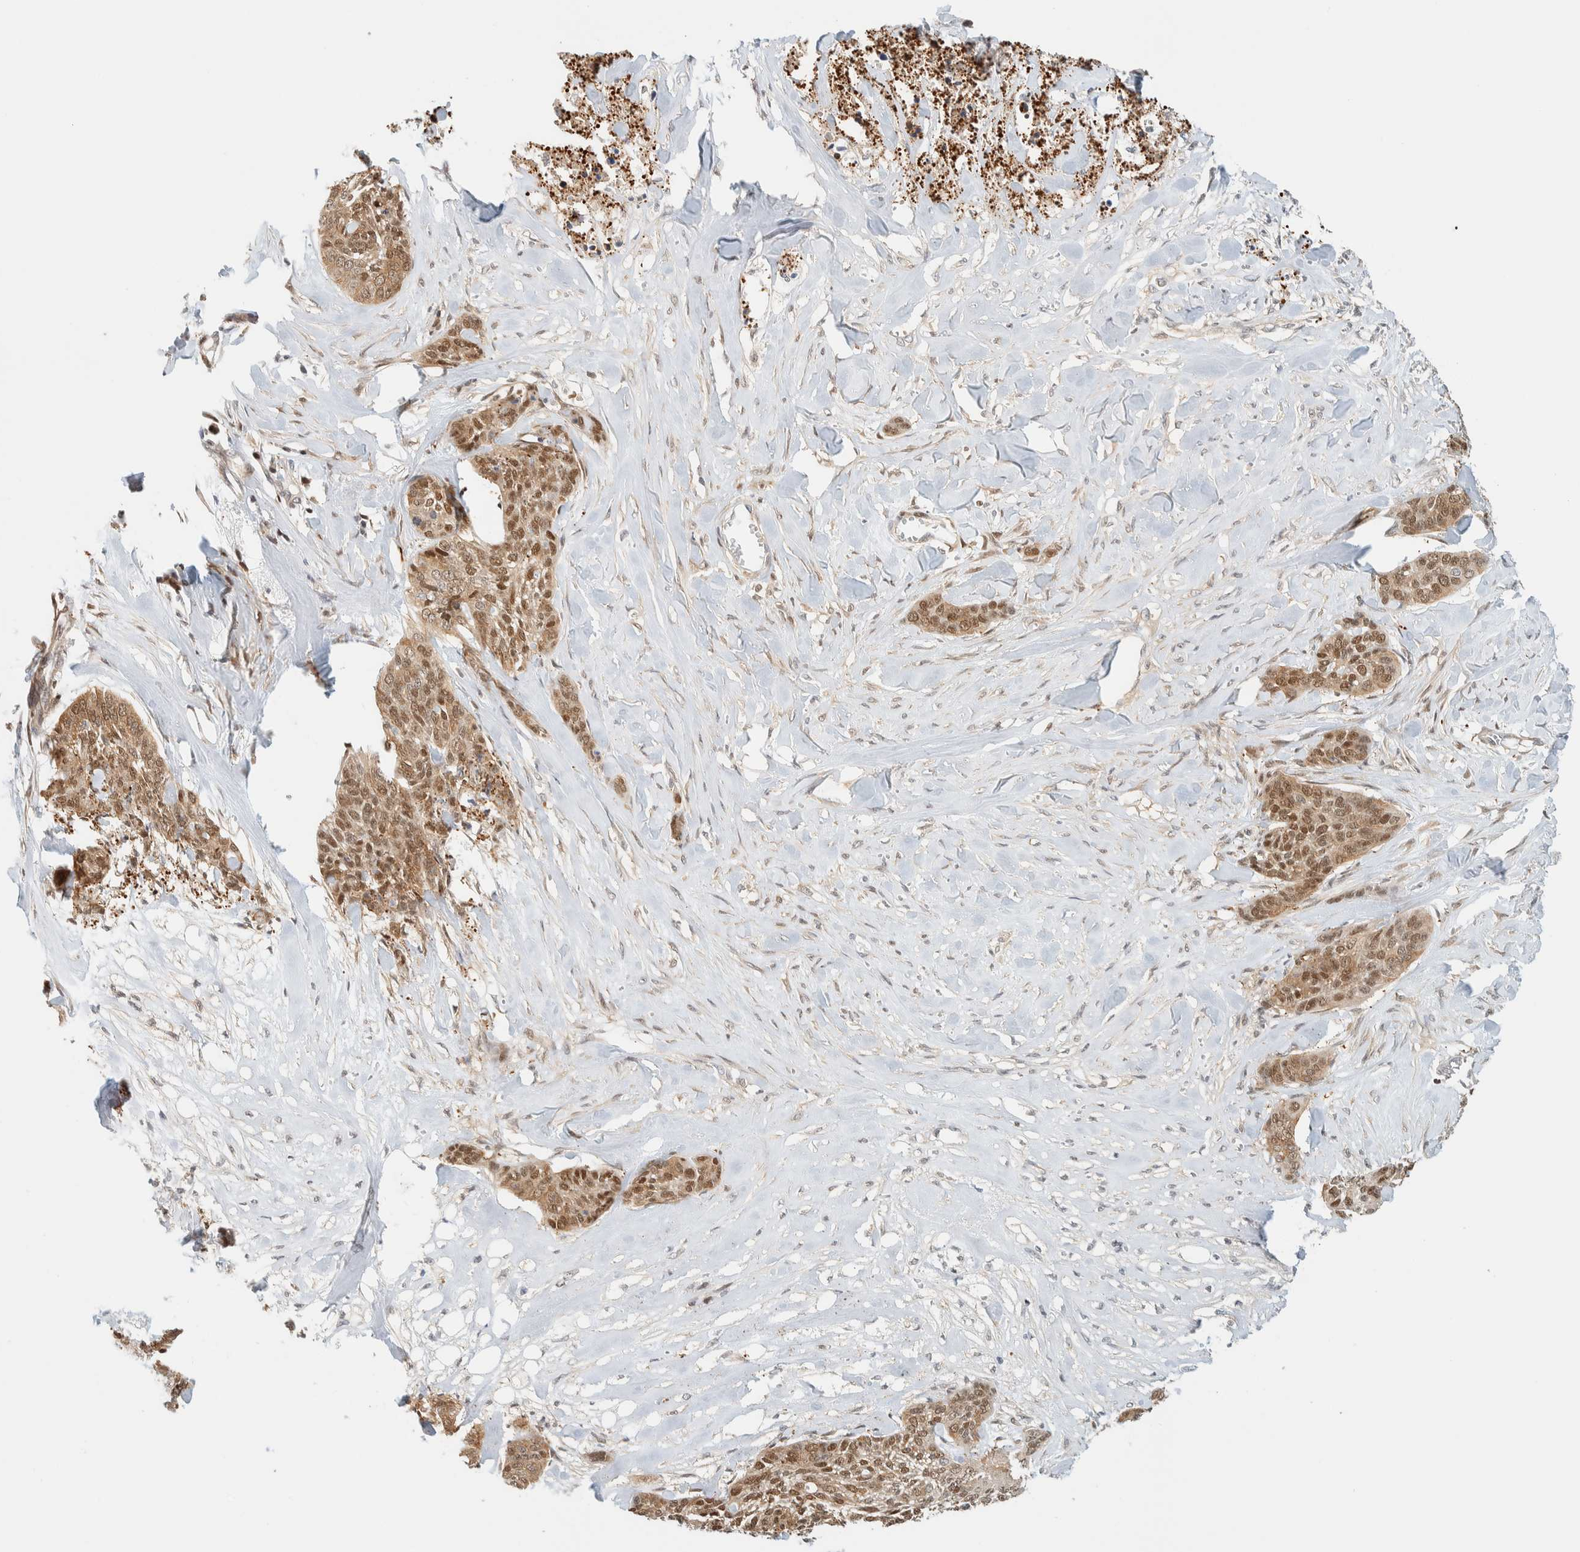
{"staining": {"intensity": "moderate", "quantity": ">75%", "location": "cytoplasmic/membranous,nuclear"}, "tissue": "skin cancer", "cell_type": "Tumor cells", "image_type": "cancer", "snomed": [{"axis": "morphology", "description": "Basal cell carcinoma"}, {"axis": "topography", "description": "Skin"}], "caption": "Immunohistochemistry (IHC) photomicrograph of neoplastic tissue: skin basal cell carcinoma stained using immunohistochemistry (IHC) demonstrates medium levels of moderate protein expression localized specifically in the cytoplasmic/membranous and nuclear of tumor cells, appearing as a cytoplasmic/membranous and nuclear brown color.", "gene": "ZBTB37", "patient": {"sex": "female", "age": 64}}